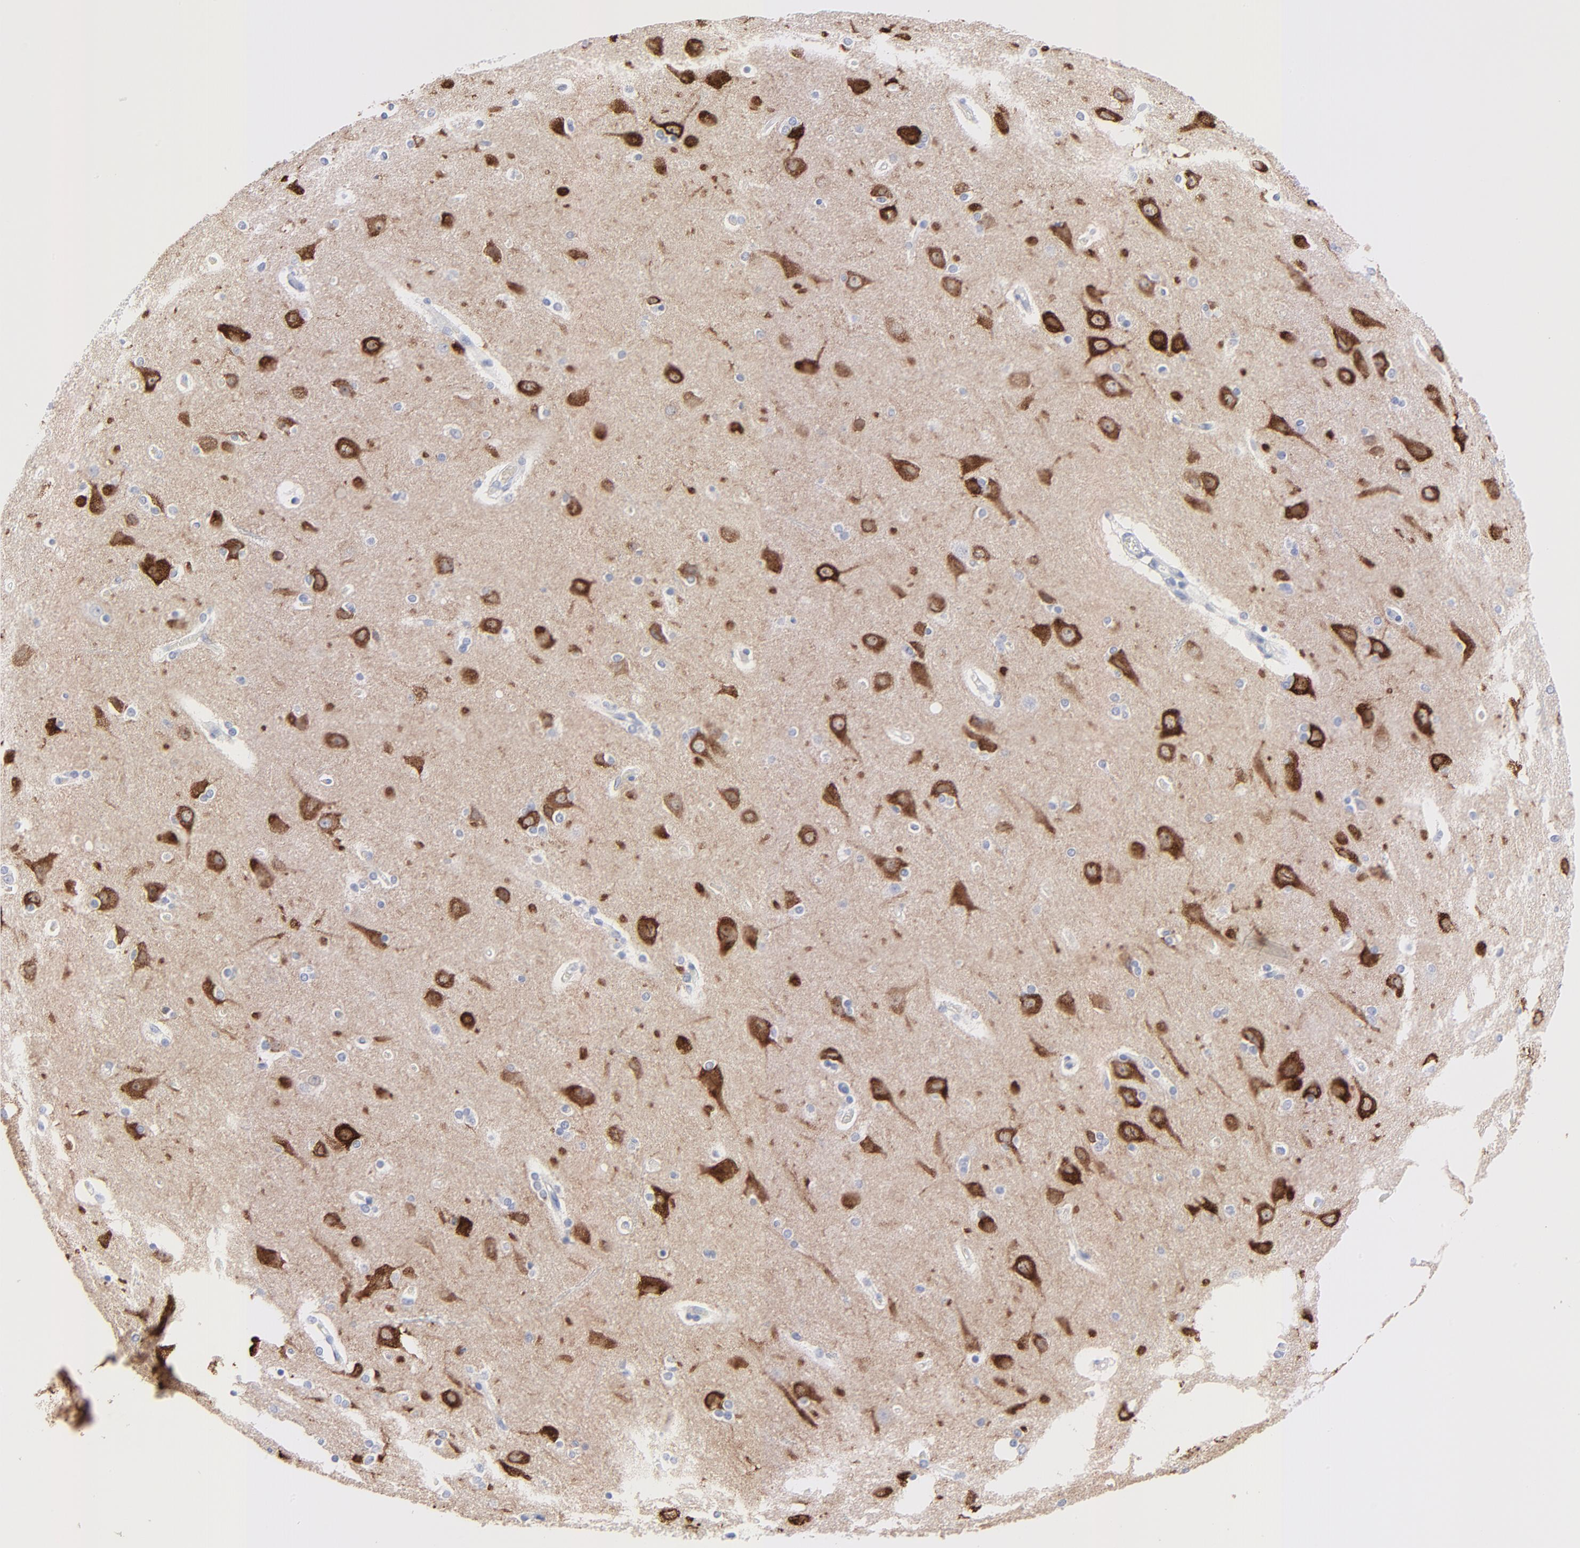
{"staining": {"intensity": "negative", "quantity": "none", "location": "none"}, "tissue": "cerebral cortex", "cell_type": "Endothelial cells", "image_type": "normal", "snomed": [{"axis": "morphology", "description": "Normal tissue, NOS"}, {"axis": "topography", "description": "Cerebral cortex"}], "caption": "Immunohistochemical staining of normal cerebral cortex reveals no significant expression in endothelial cells. (Stains: DAB (3,3'-diaminobenzidine) immunohistochemistry with hematoxylin counter stain, Microscopy: brightfield microscopy at high magnification).", "gene": "PSD3", "patient": {"sex": "female", "age": 54}}